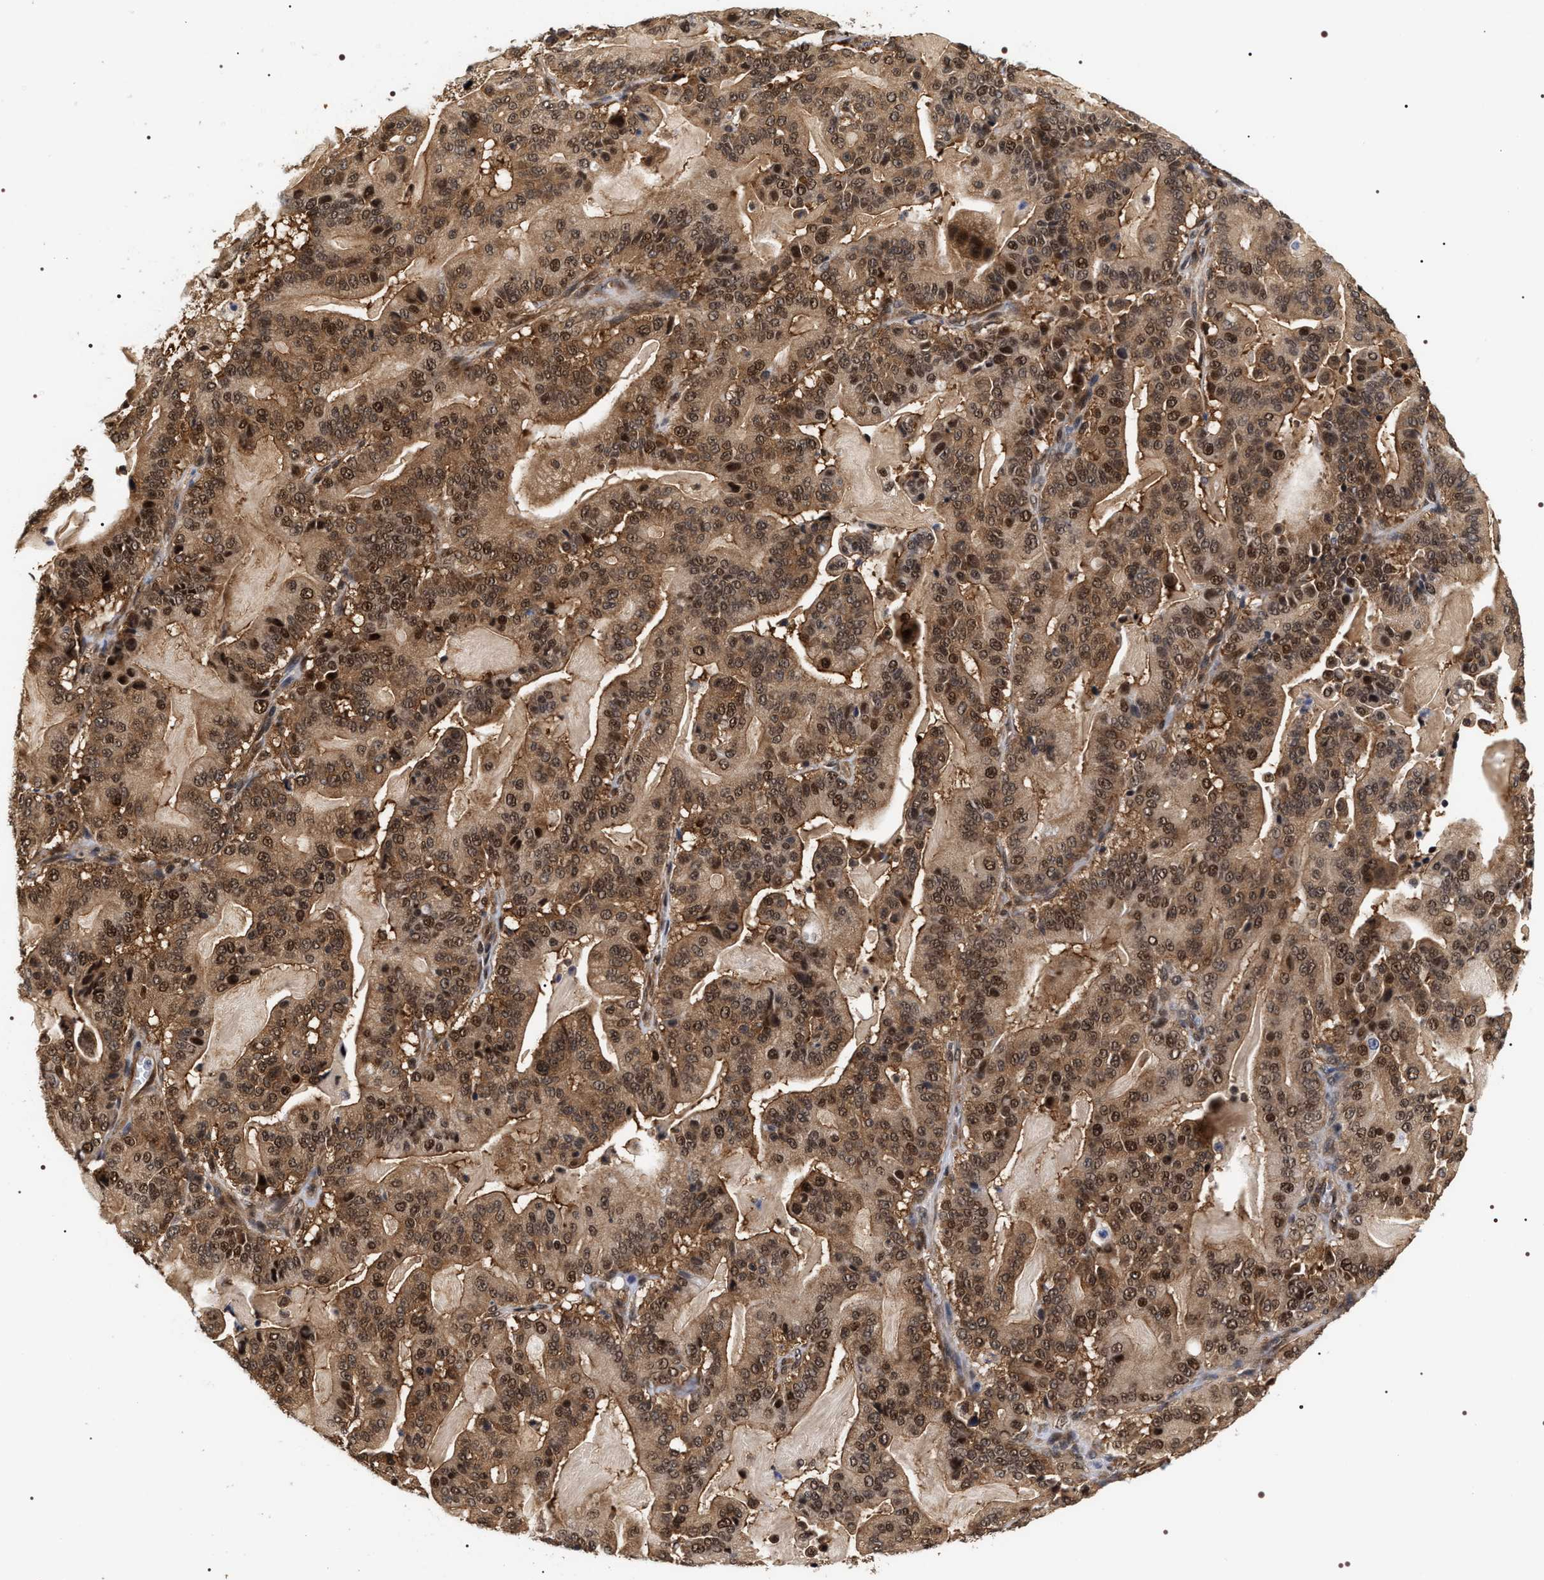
{"staining": {"intensity": "moderate", "quantity": ">75%", "location": "cytoplasmic/membranous,nuclear"}, "tissue": "pancreatic cancer", "cell_type": "Tumor cells", "image_type": "cancer", "snomed": [{"axis": "morphology", "description": "Adenocarcinoma, NOS"}, {"axis": "topography", "description": "Pancreas"}], "caption": "A brown stain shows moderate cytoplasmic/membranous and nuclear expression of a protein in human pancreatic cancer (adenocarcinoma) tumor cells.", "gene": "BAG6", "patient": {"sex": "male", "age": 63}}